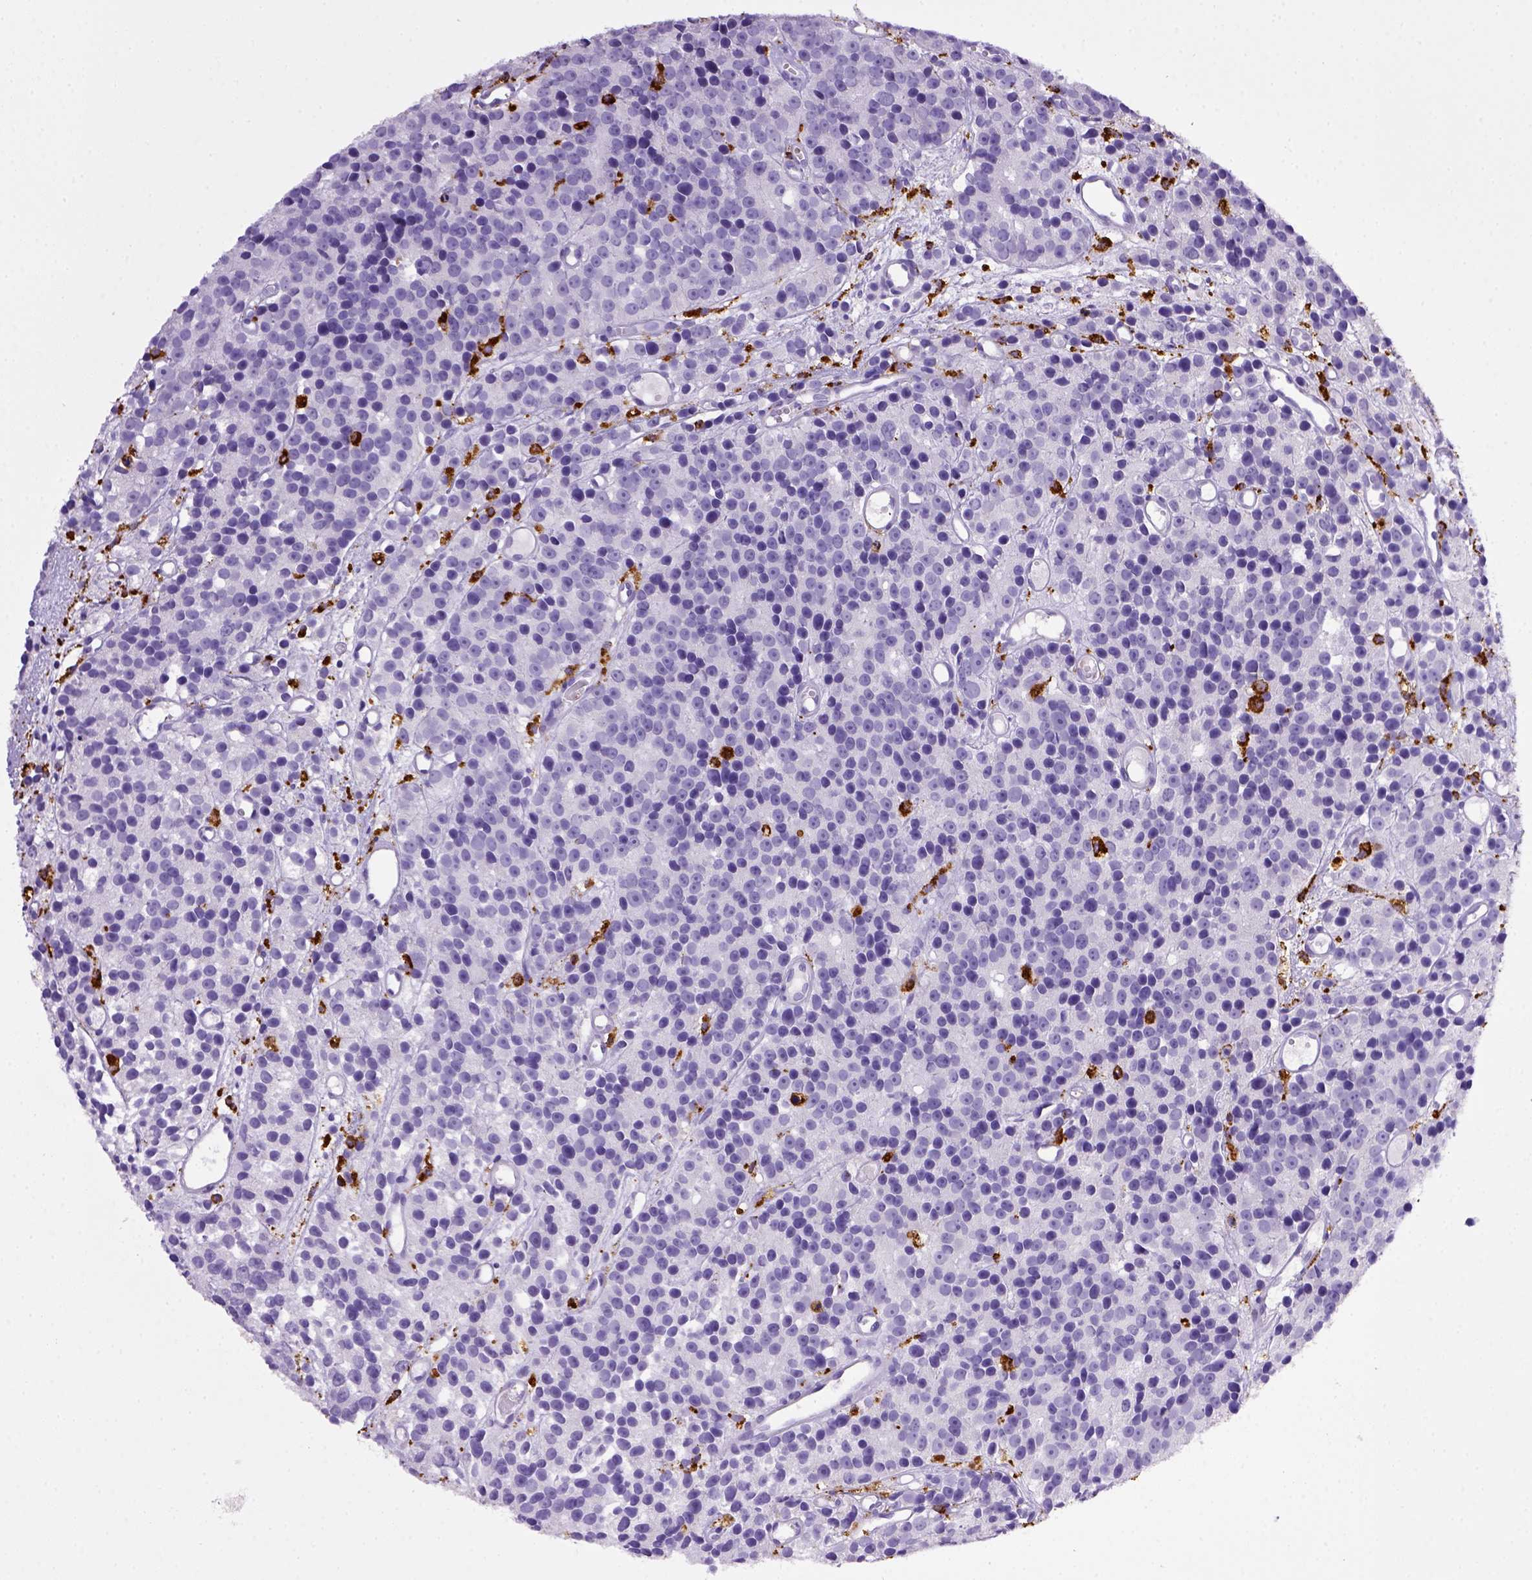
{"staining": {"intensity": "negative", "quantity": "none", "location": "none"}, "tissue": "prostate cancer", "cell_type": "Tumor cells", "image_type": "cancer", "snomed": [{"axis": "morphology", "description": "Adenocarcinoma, High grade"}, {"axis": "topography", "description": "Prostate"}], "caption": "There is no significant staining in tumor cells of prostate cancer (adenocarcinoma (high-grade)).", "gene": "CD68", "patient": {"sex": "male", "age": 77}}